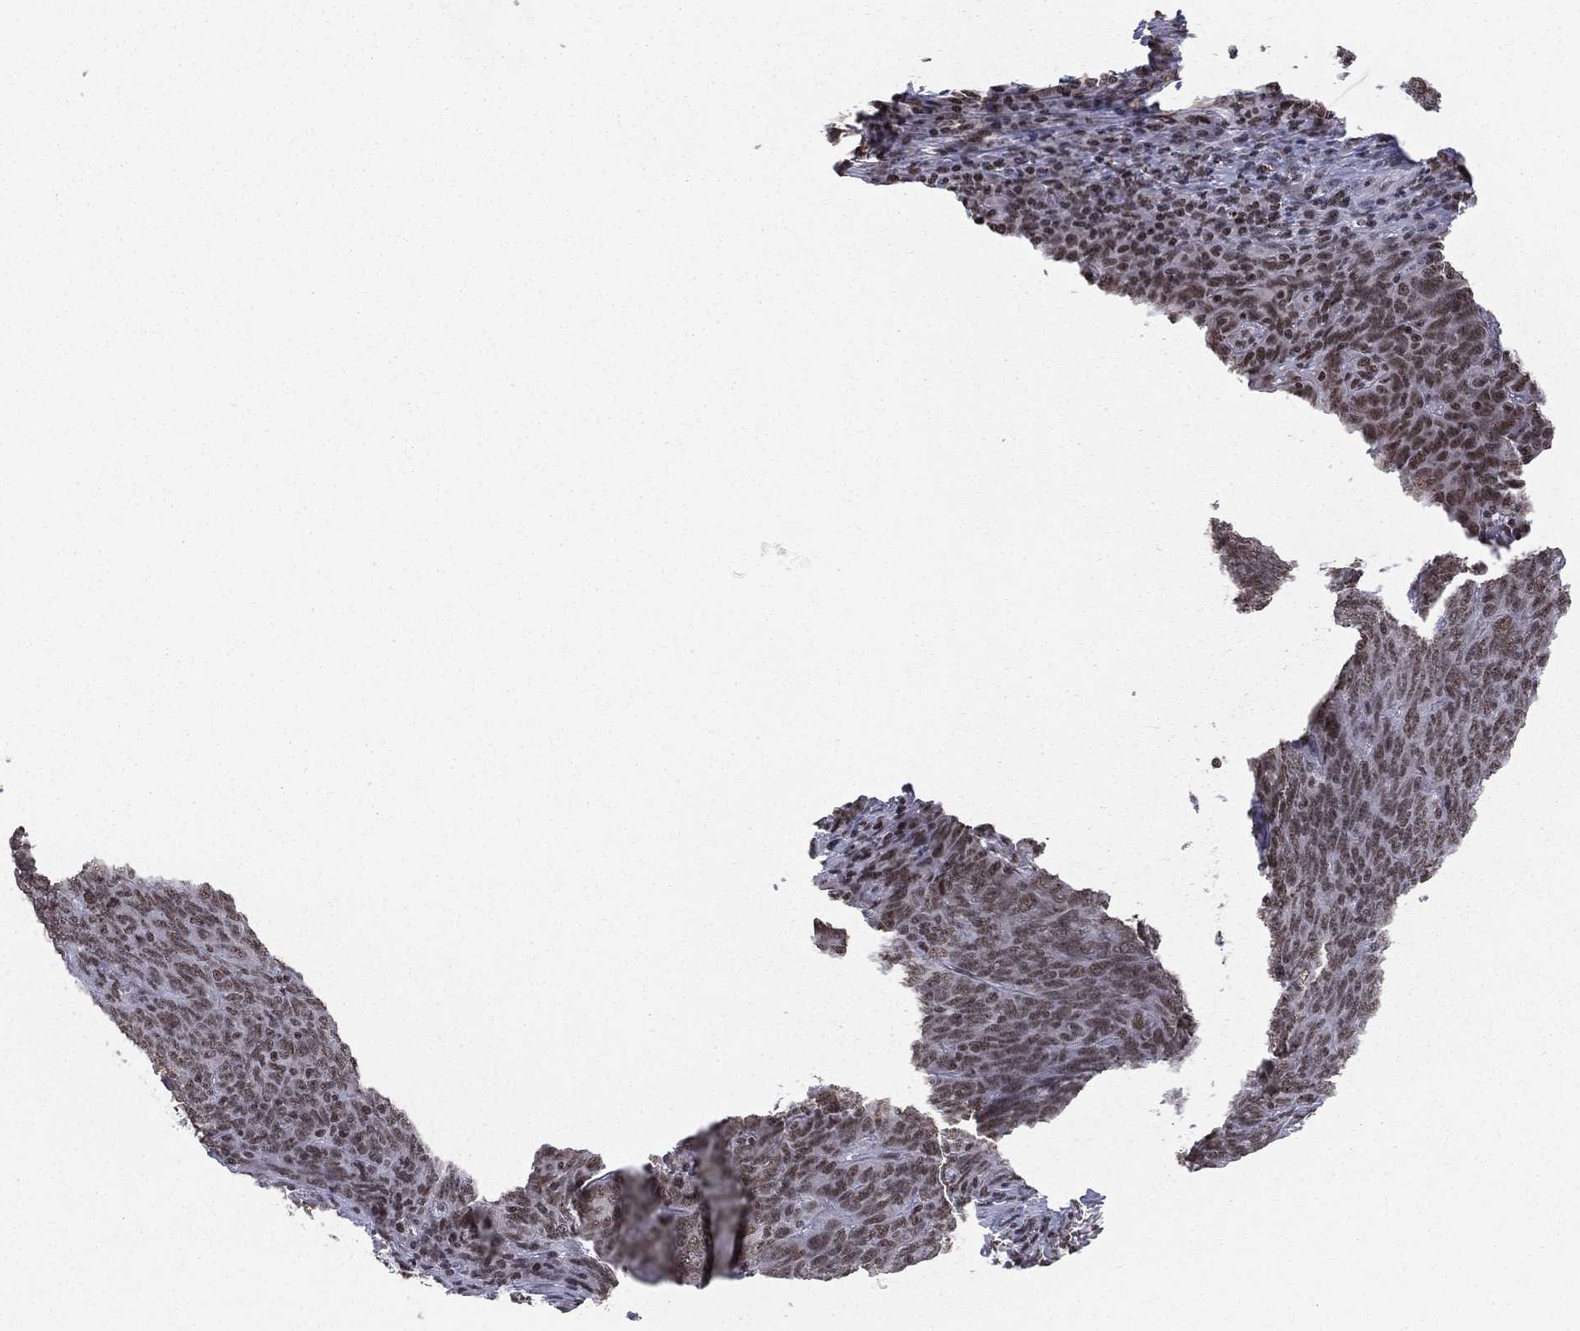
{"staining": {"intensity": "moderate", "quantity": ">75%", "location": "nuclear"}, "tissue": "skin cancer", "cell_type": "Tumor cells", "image_type": "cancer", "snomed": [{"axis": "morphology", "description": "Squamous cell carcinoma, NOS"}, {"axis": "topography", "description": "Skin"}, {"axis": "topography", "description": "Anal"}], "caption": "Human skin cancer stained for a protein (brown) exhibits moderate nuclear positive staining in about >75% of tumor cells.", "gene": "RFX7", "patient": {"sex": "female", "age": 51}}